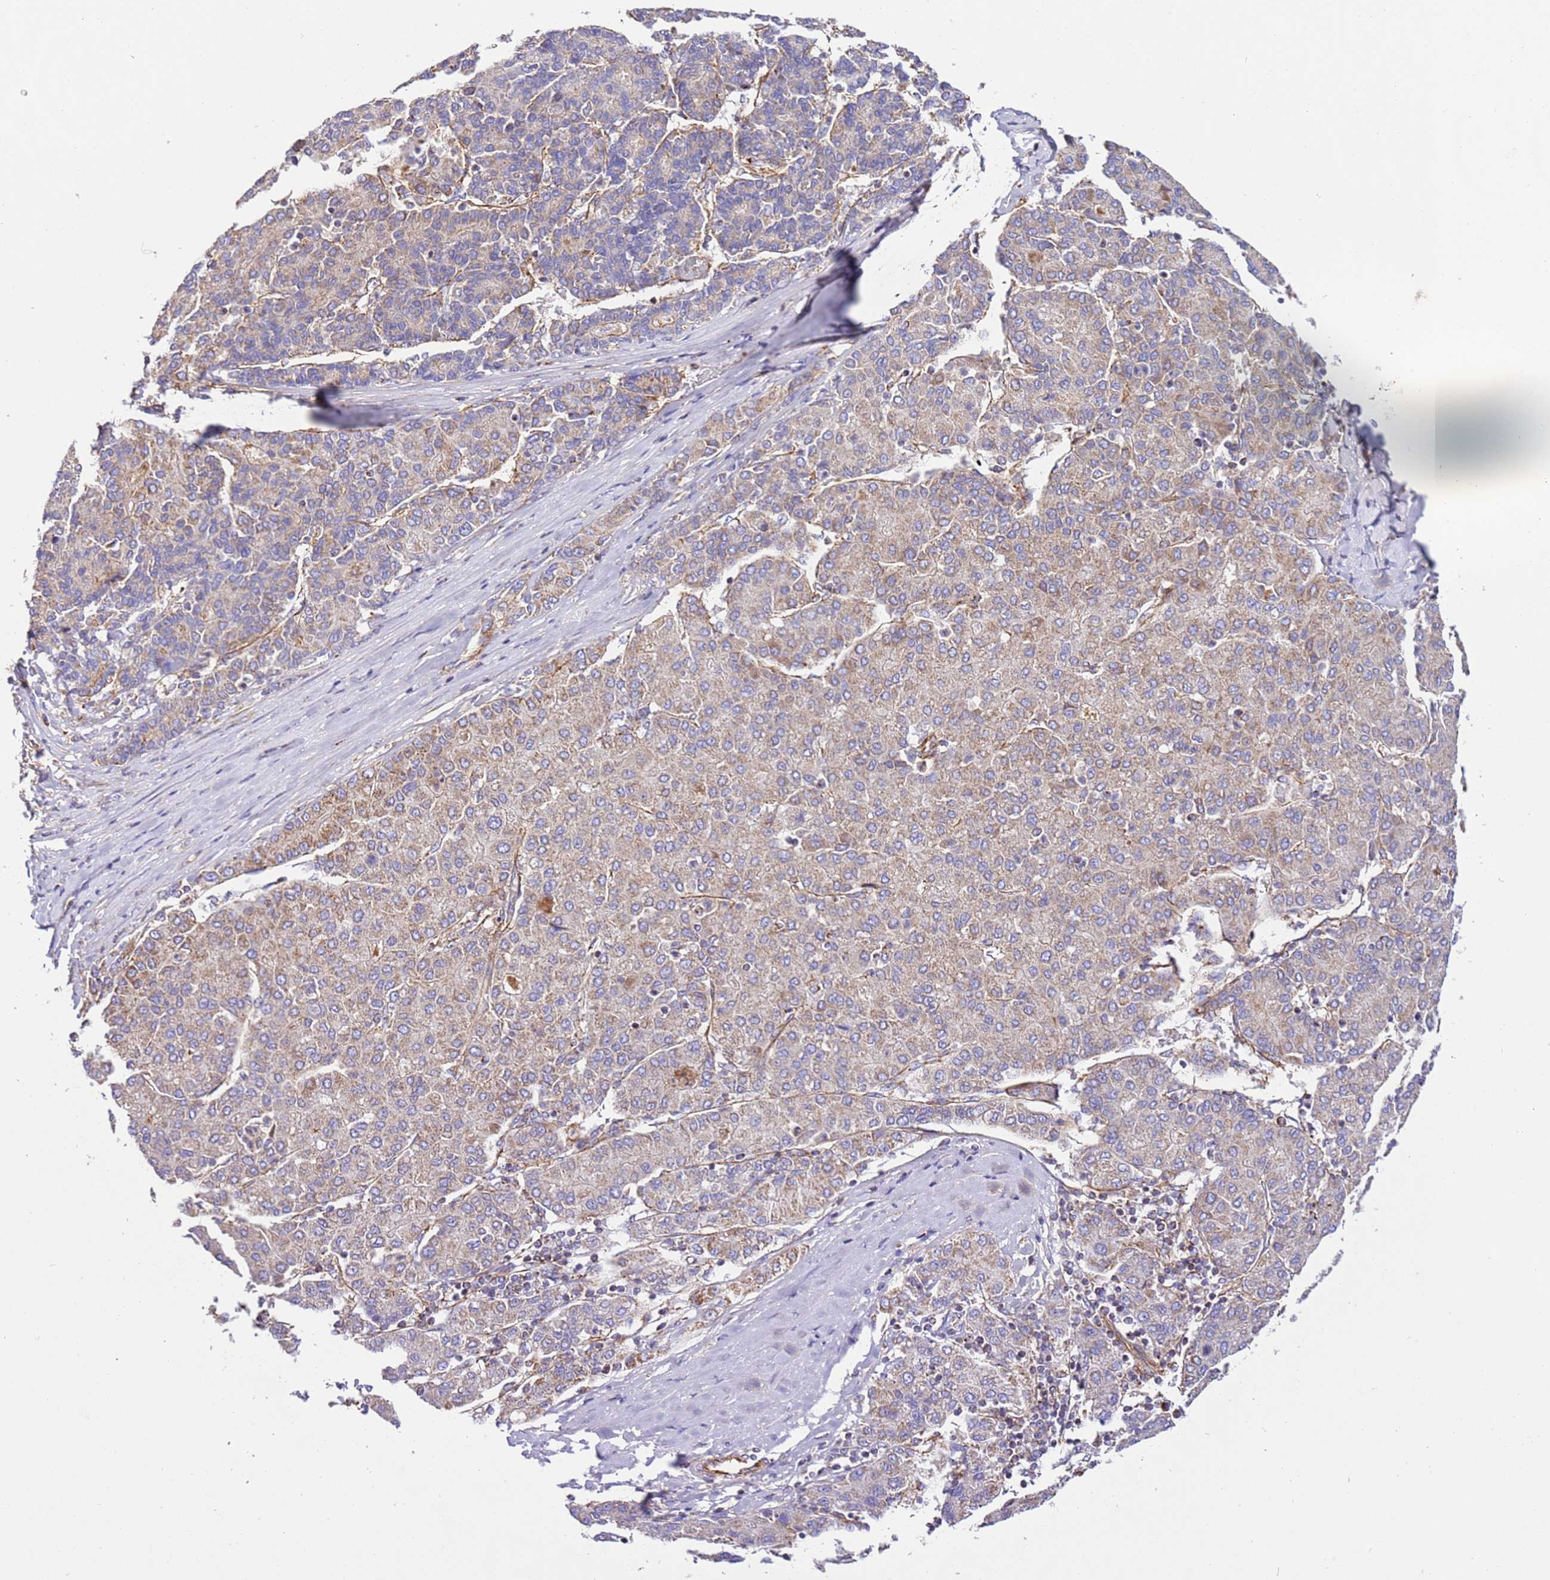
{"staining": {"intensity": "weak", "quantity": "<25%", "location": "cytoplasmic/membranous"}, "tissue": "liver cancer", "cell_type": "Tumor cells", "image_type": "cancer", "snomed": [{"axis": "morphology", "description": "Carcinoma, Hepatocellular, NOS"}, {"axis": "topography", "description": "Liver"}], "caption": "Tumor cells are negative for brown protein staining in liver cancer (hepatocellular carcinoma).", "gene": "MRPL20", "patient": {"sex": "male", "age": 65}}